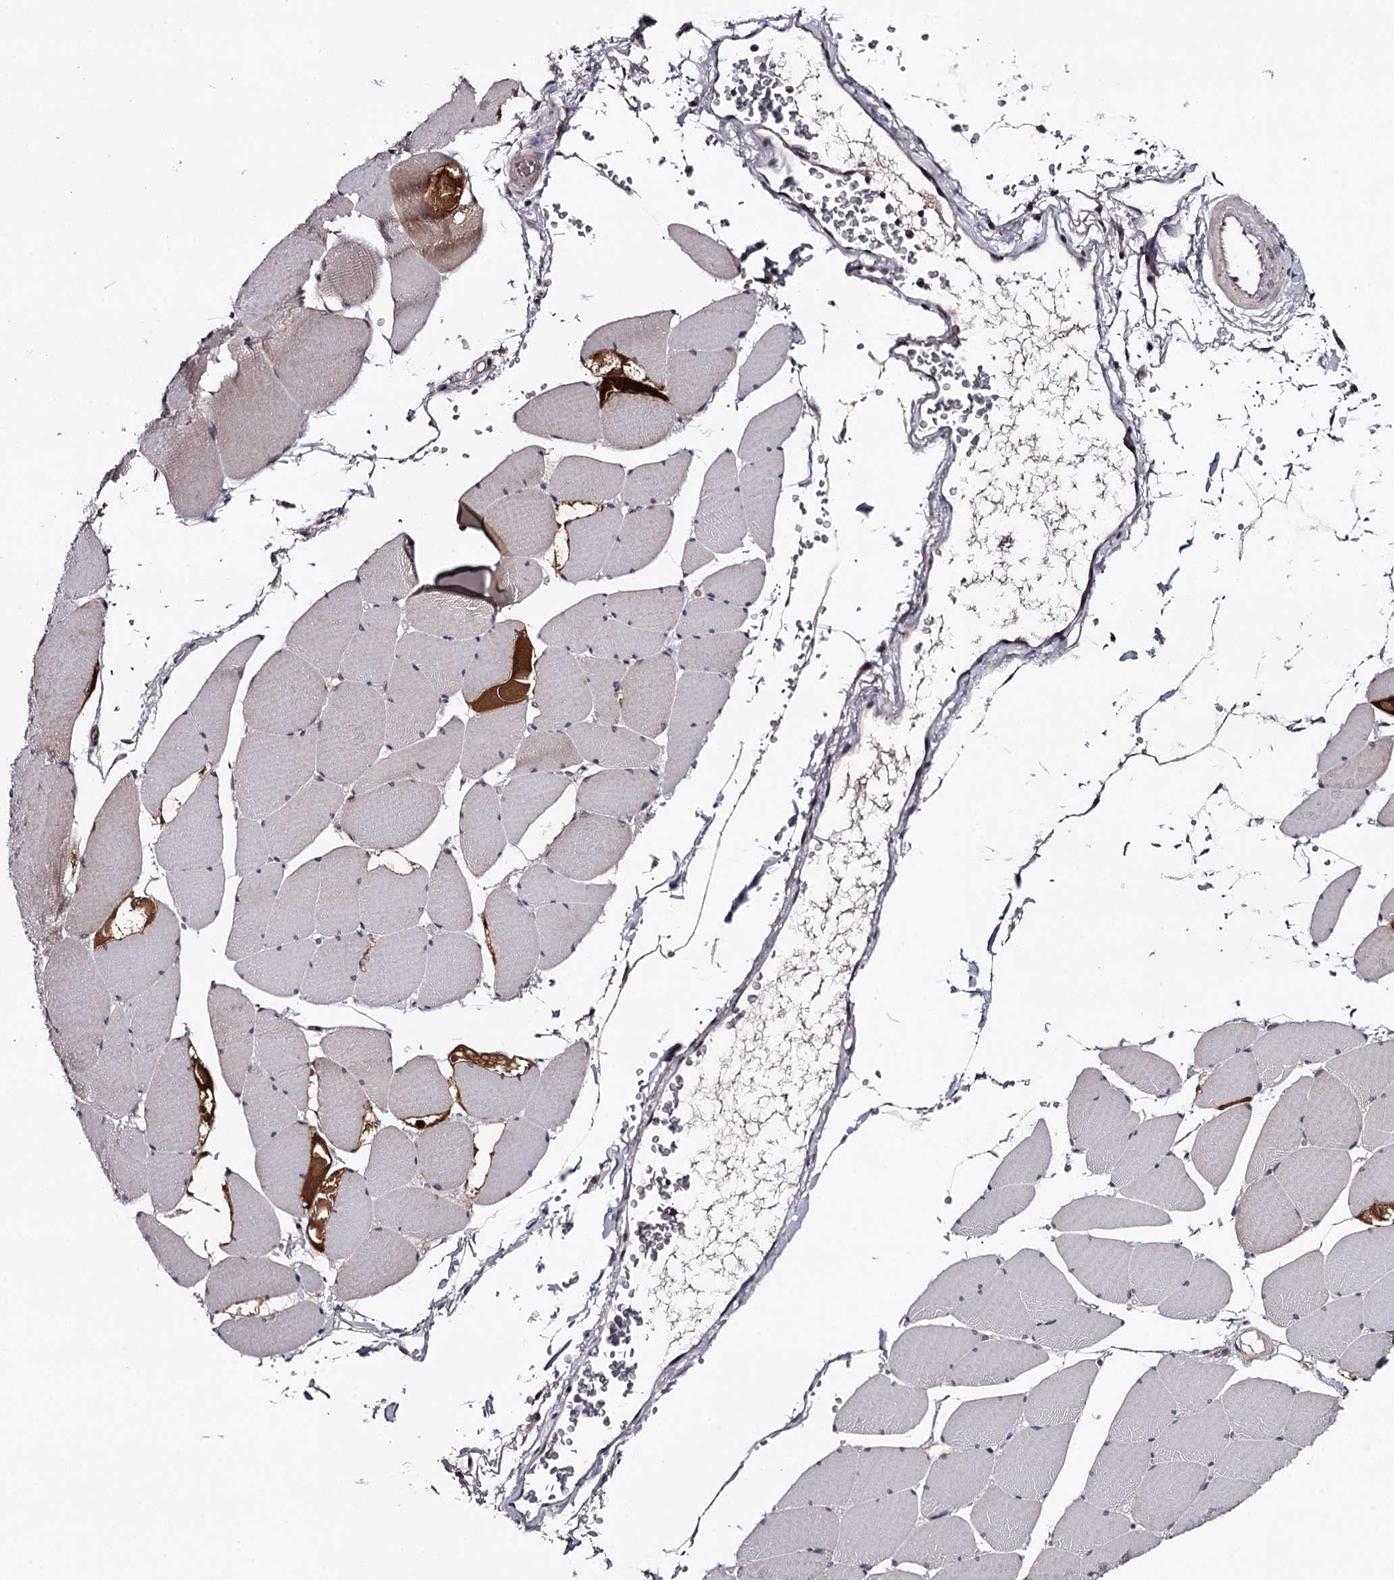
{"staining": {"intensity": "weak", "quantity": "<25%", "location": "cytoplasmic/membranous"}, "tissue": "skeletal muscle", "cell_type": "Myocytes", "image_type": "normal", "snomed": [{"axis": "morphology", "description": "Normal tissue, NOS"}, {"axis": "topography", "description": "Skeletal muscle"}, {"axis": "topography", "description": "Head-Neck"}], "caption": "This is an immunohistochemistry histopathology image of unremarkable skeletal muscle. There is no expression in myocytes.", "gene": "GTSF1", "patient": {"sex": "male", "age": 66}}